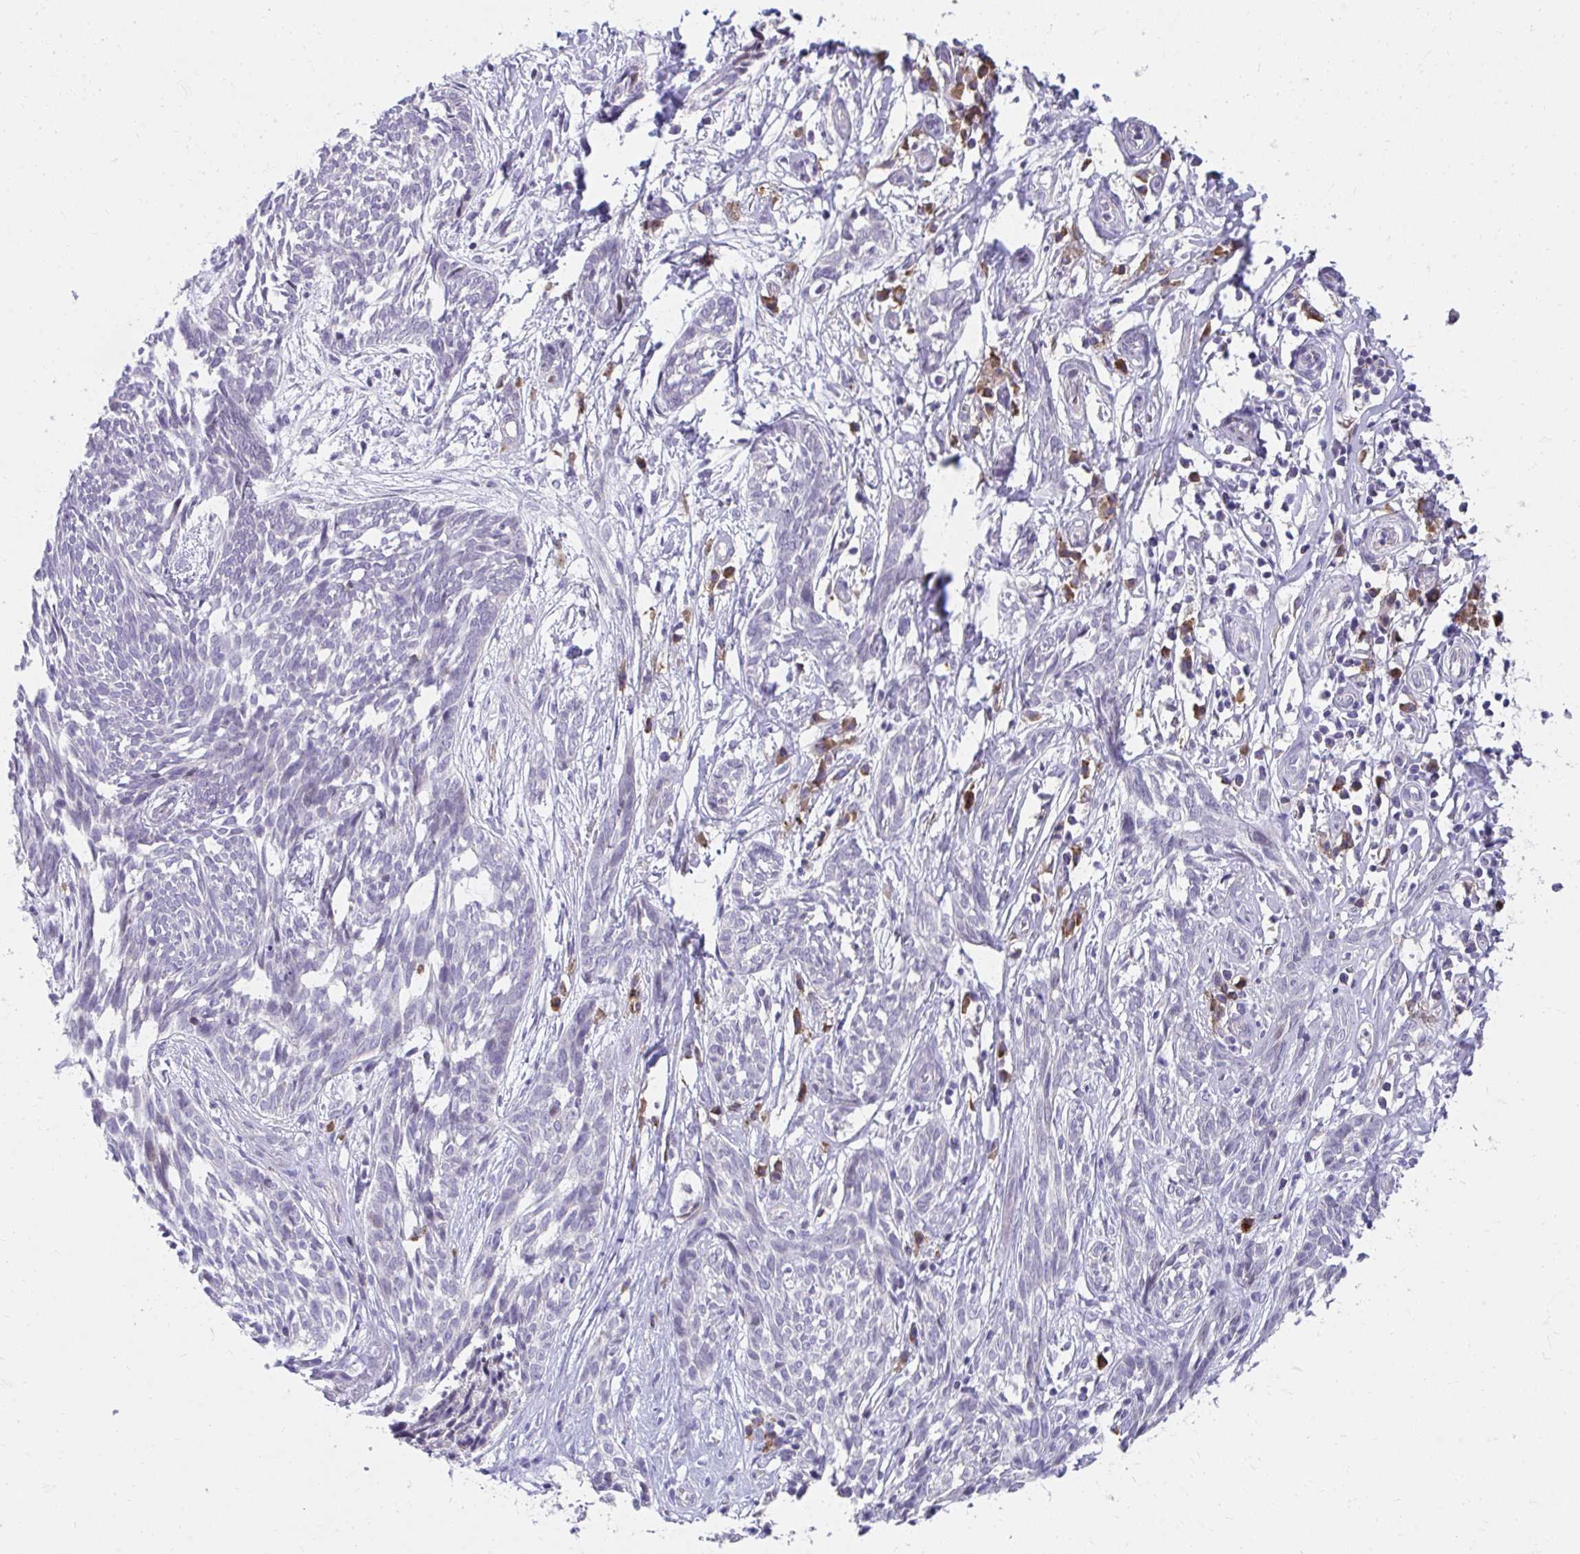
{"staining": {"intensity": "negative", "quantity": "none", "location": "none"}, "tissue": "skin cancer", "cell_type": "Tumor cells", "image_type": "cancer", "snomed": [{"axis": "morphology", "description": "Basal cell carcinoma"}, {"axis": "topography", "description": "Skin"}, {"axis": "topography", "description": "Skin, foot"}], "caption": "Tumor cells are negative for protein expression in human basal cell carcinoma (skin).", "gene": "SLAMF7", "patient": {"sex": "female", "age": 86}}